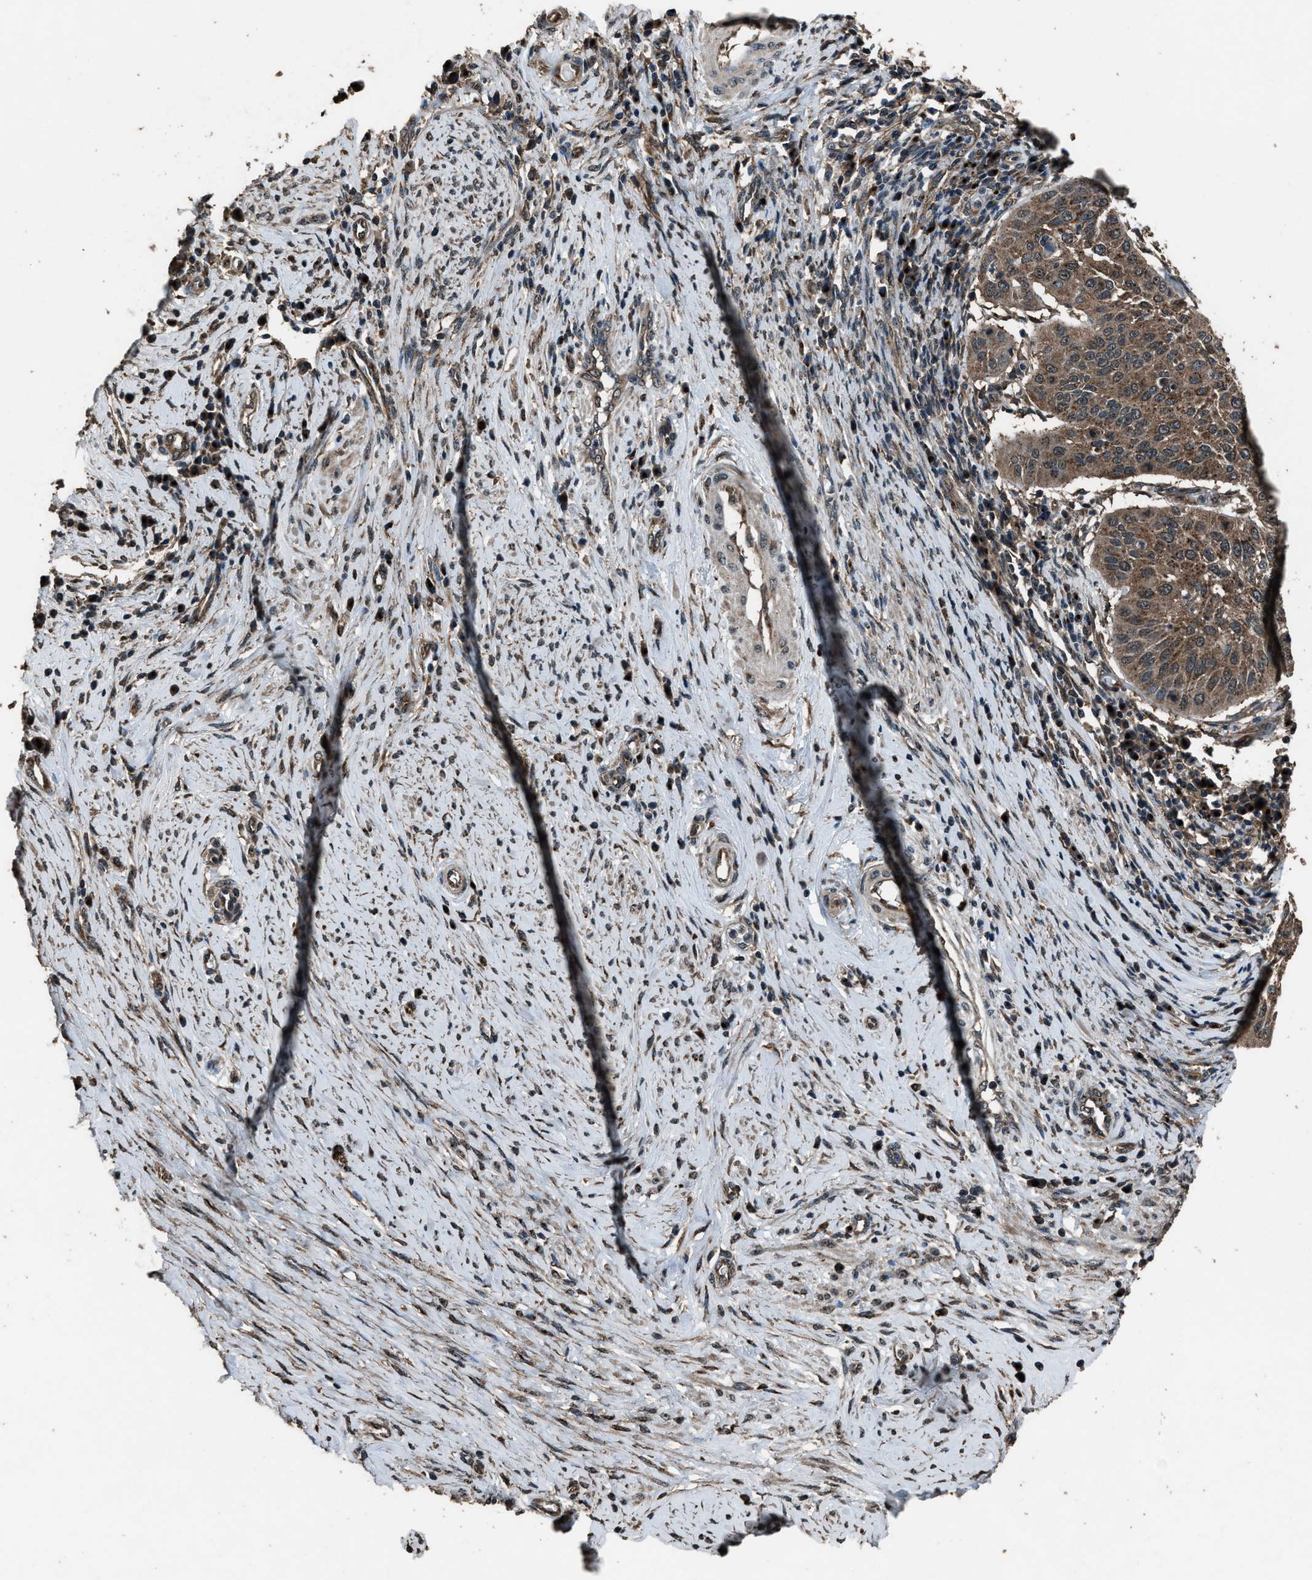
{"staining": {"intensity": "moderate", "quantity": ">75%", "location": "cytoplasmic/membranous"}, "tissue": "cervical cancer", "cell_type": "Tumor cells", "image_type": "cancer", "snomed": [{"axis": "morphology", "description": "Normal tissue, NOS"}, {"axis": "morphology", "description": "Squamous cell carcinoma, NOS"}, {"axis": "topography", "description": "Cervix"}], "caption": "Cervical squamous cell carcinoma was stained to show a protein in brown. There is medium levels of moderate cytoplasmic/membranous positivity in about >75% of tumor cells.", "gene": "SLC38A10", "patient": {"sex": "female", "age": 39}}